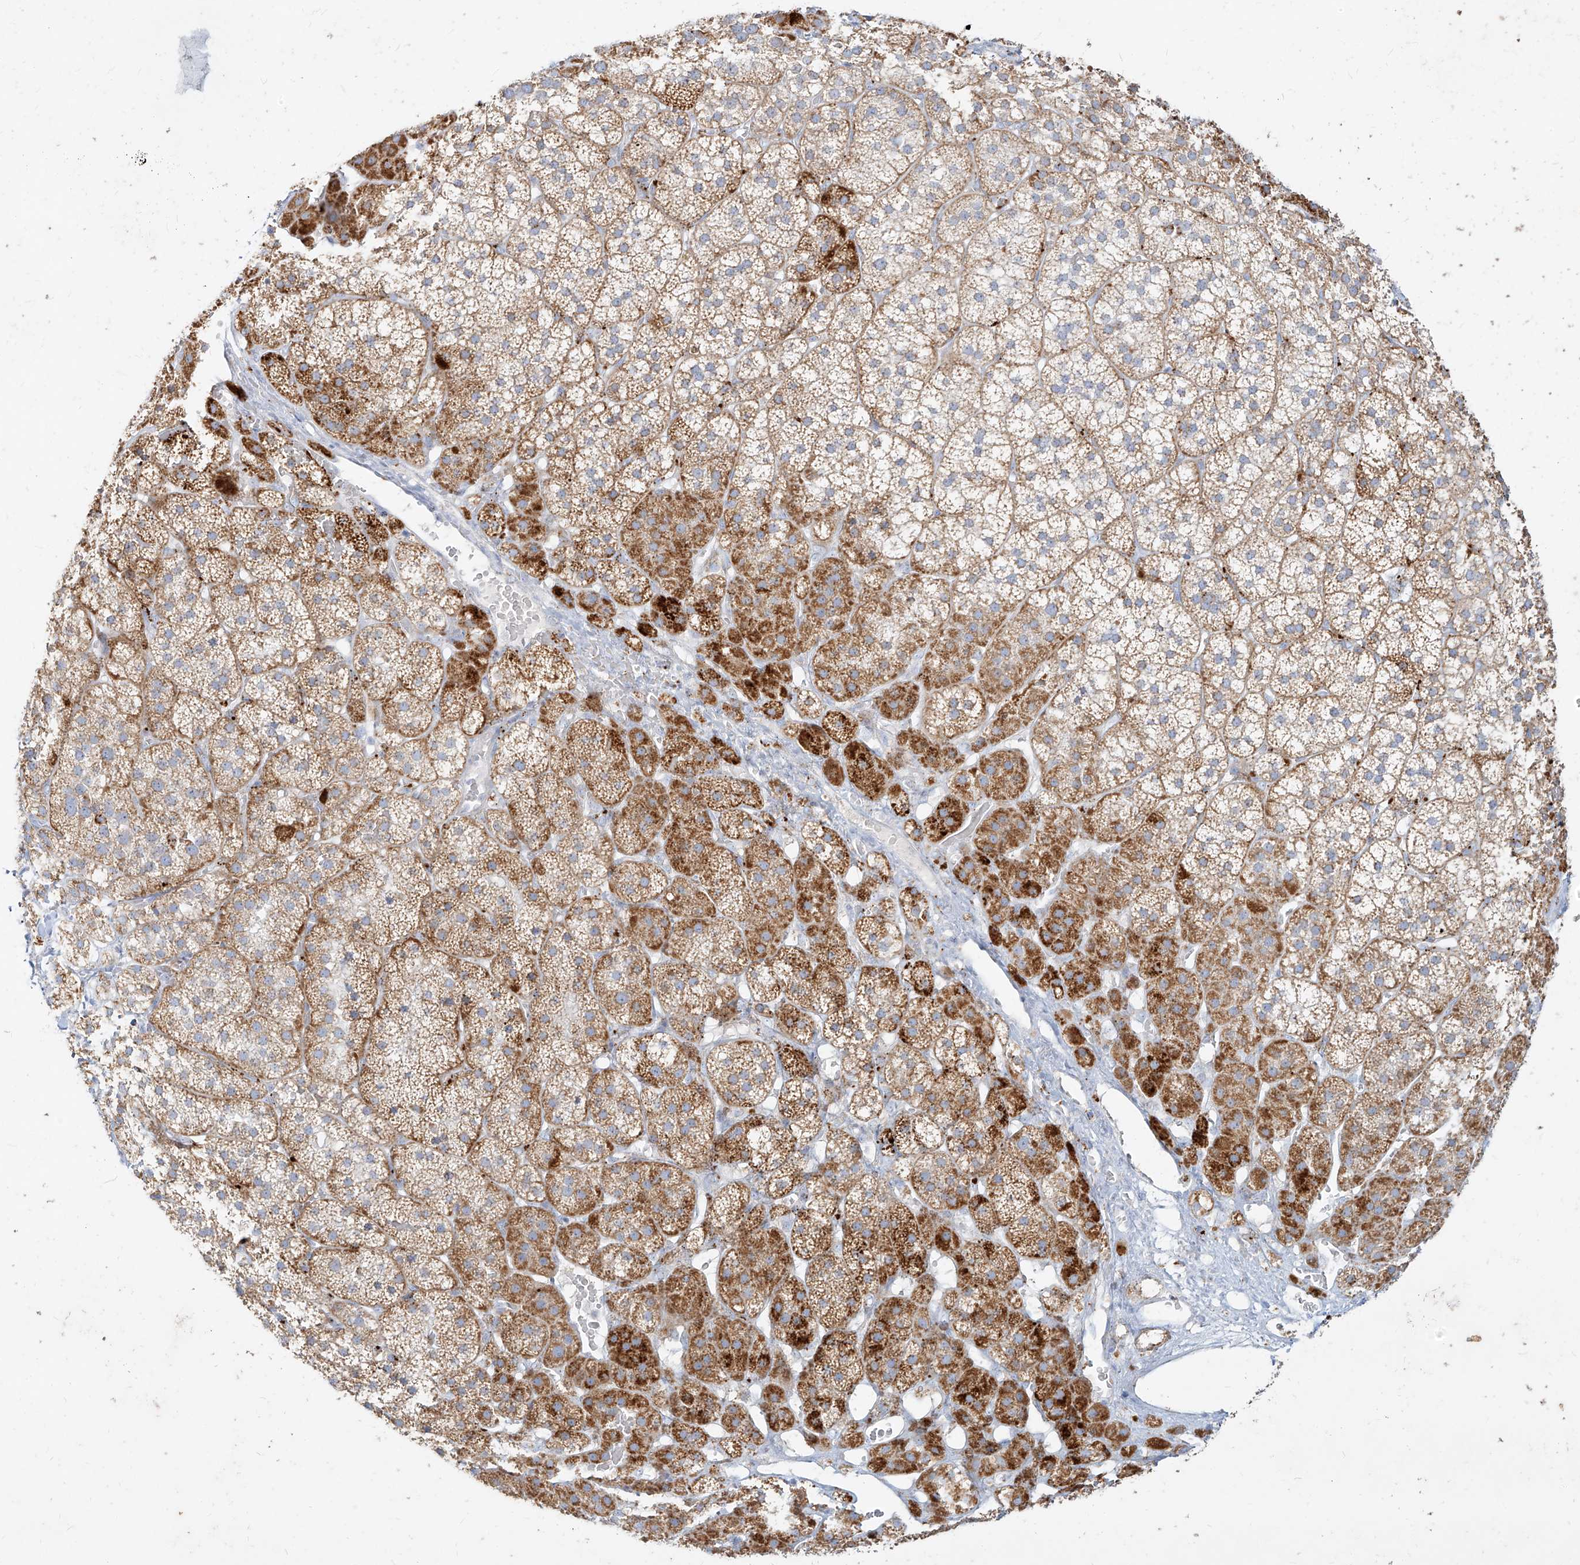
{"staining": {"intensity": "strong", "quantity": "25%-75%", "location": "cytoplasmic/membranous"}, "tissue": "adrenal gland", "cell_type": "Glandular cells", "image_type": "normal", "snomed": [{"axis": "morphology", "description": "Normal tissue, NOS"}, {"axis": "topography", "description": "Adrenal gland"}], "caption": "DAB immunohistochemical staining of normal human adrenal gland demonstrates strong cytoplasmic/membranous protein expression in approximately 25%-75% of glandular cells.", "gene": "MTX2", "patient": {"sex": "female", "age": 44}}